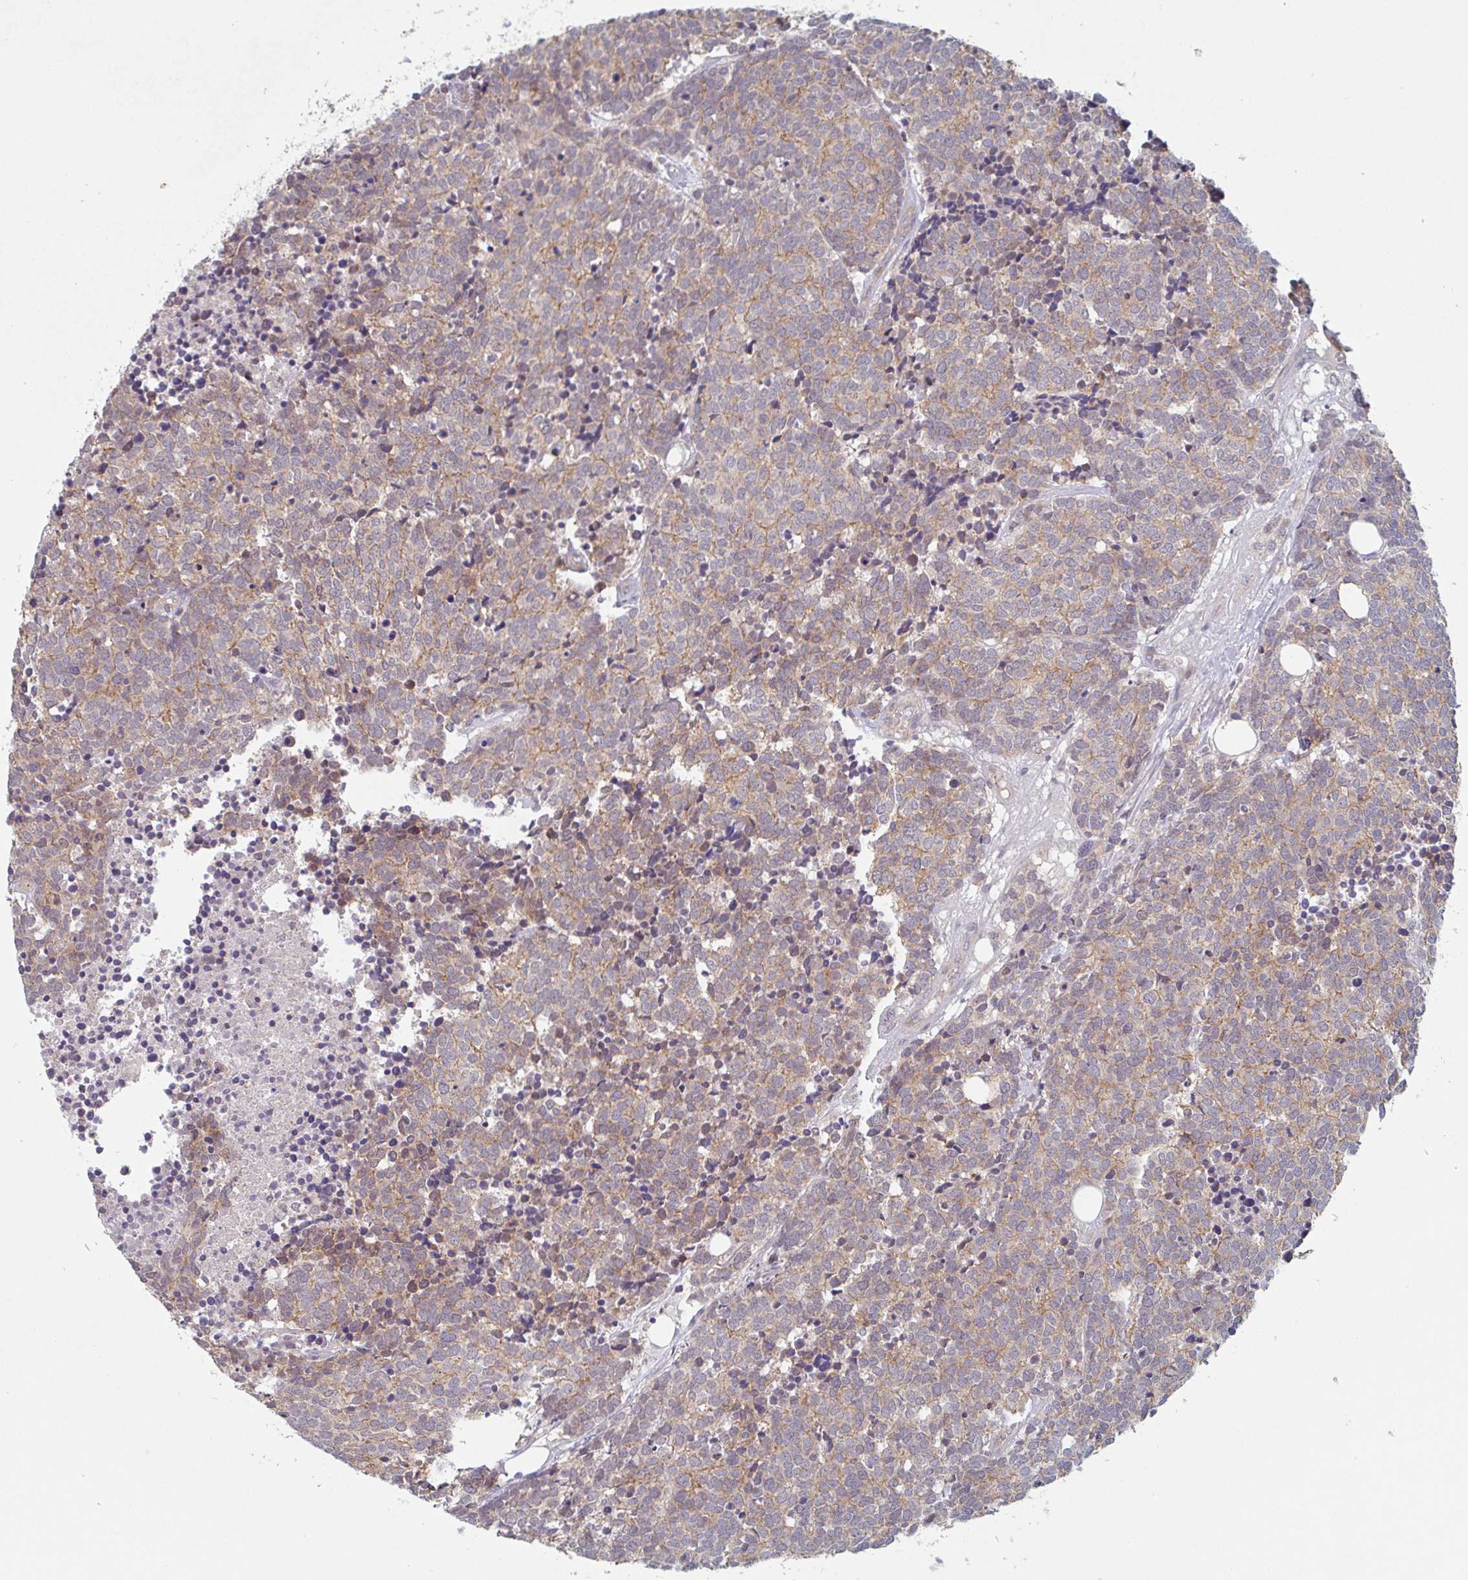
{"staining": {"intensity": "weak", "quantity": ">75%", "location": "cytoplasmic/membranous"}, "tissue": "carcinoid", "cell_type": "Tumor cells", "image_type": "cancer", "snomed": [{"axis": "morphology", "description": "Carcinoid, malignant, NOS"}, {"axis": "topography", "description": "Skin"}], "caption": "Protein staining displays weak cytoplasmic/membranous positivity in about >75% of tumor cells in carcinoid. (Stains: DAB in brown, nuclei in blue, Microscopy: brightfield microscopy at high magnification).", "gene": "SURF1", "patient": {"sex": "female", "age": 79}}